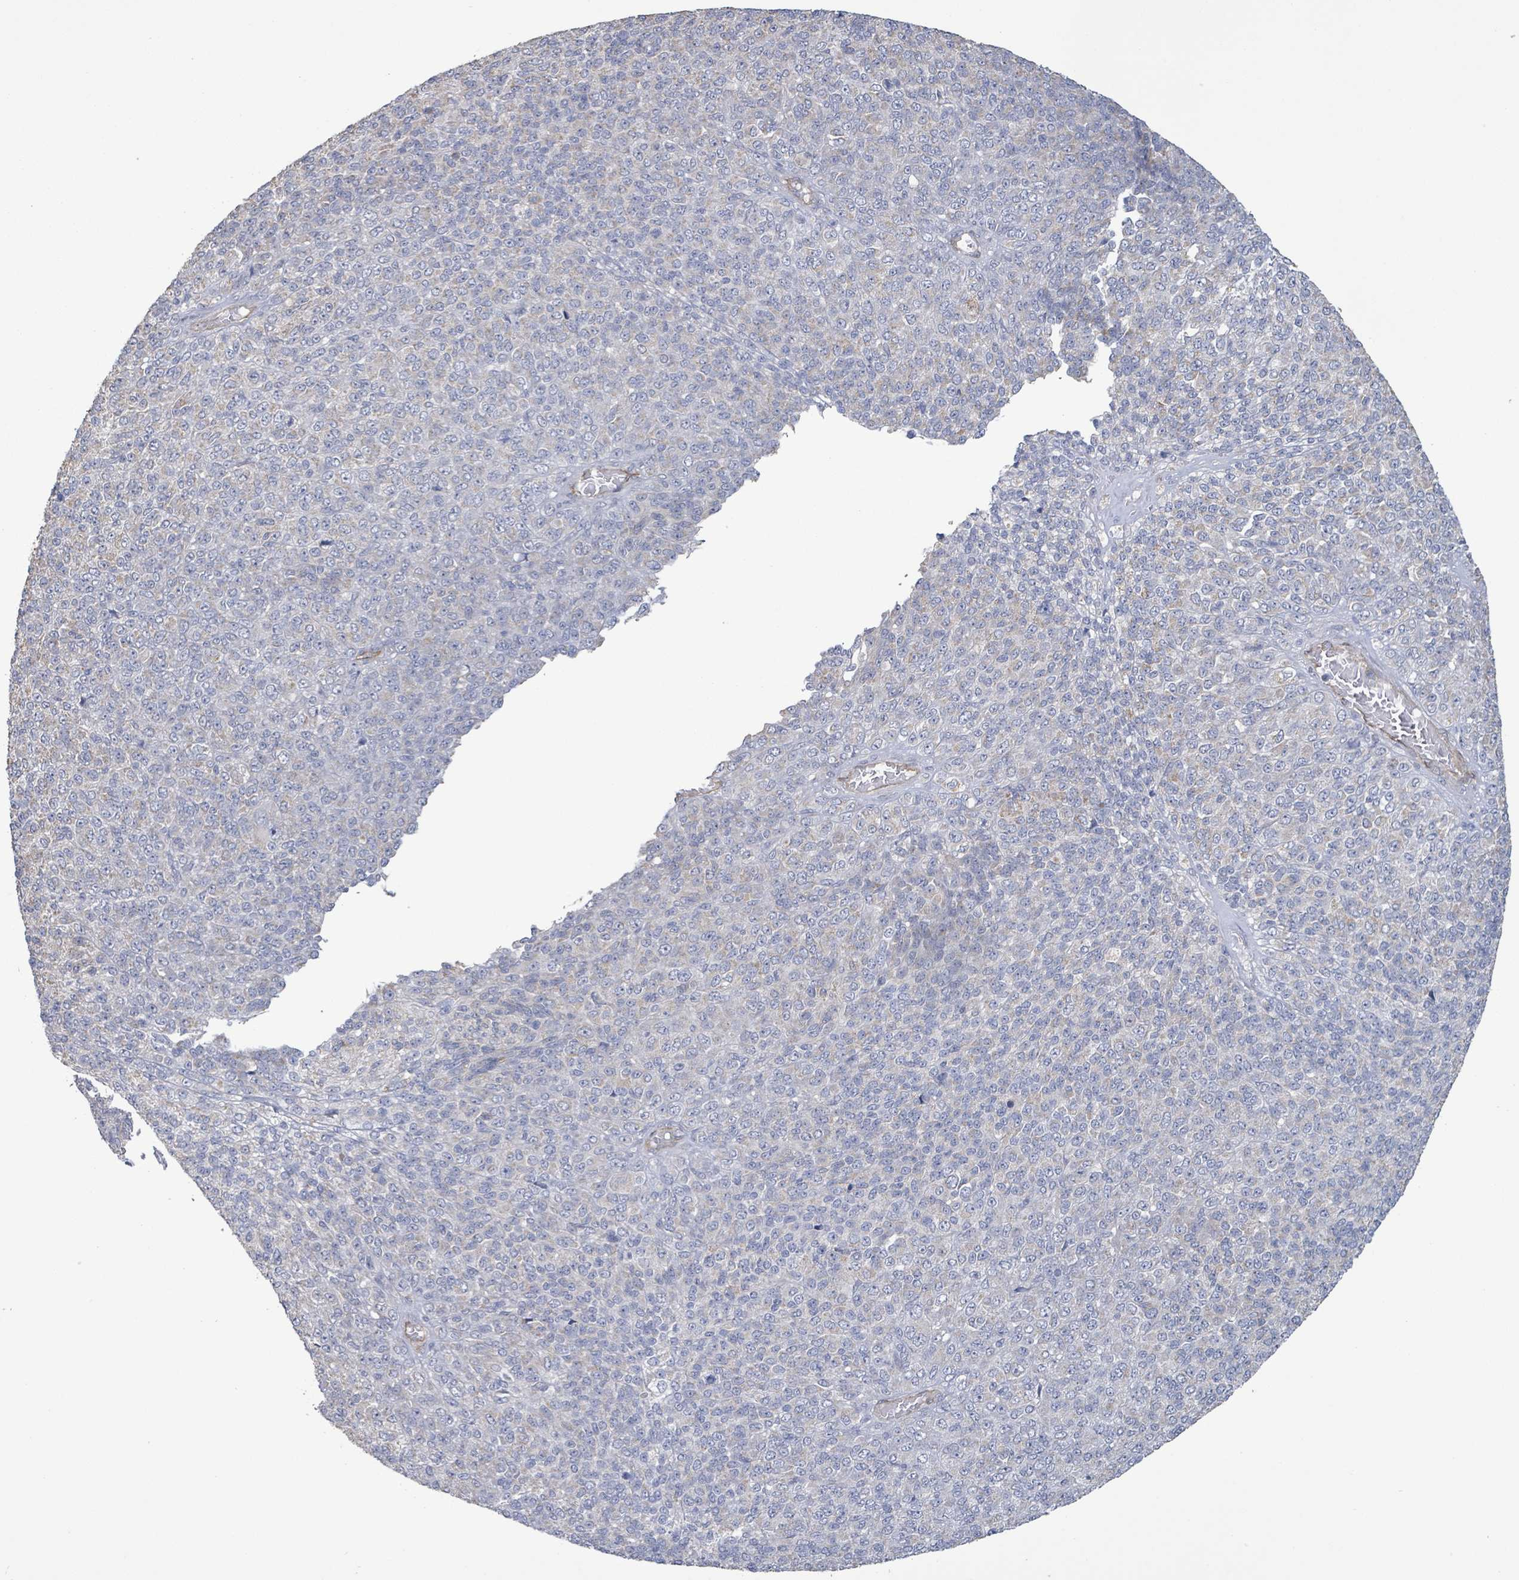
{"staining": {"intensity": "negative", "quantity": "none", "location": "none"}, "tissue": "melanoma", "cell_type": "Tumor cells", "image_type": "cancer", "snomed": [{"axis": "morphology", "description": "Malignant melanoma, Metastatic site"}, {"axis": "topography", "description": "Brain"}], "caption": "Tumor cells show no significant protein expression in malignant melanoma (metastatic site).", "gene": "KANK3", "patient": {"sex": "female", "age": 56}}